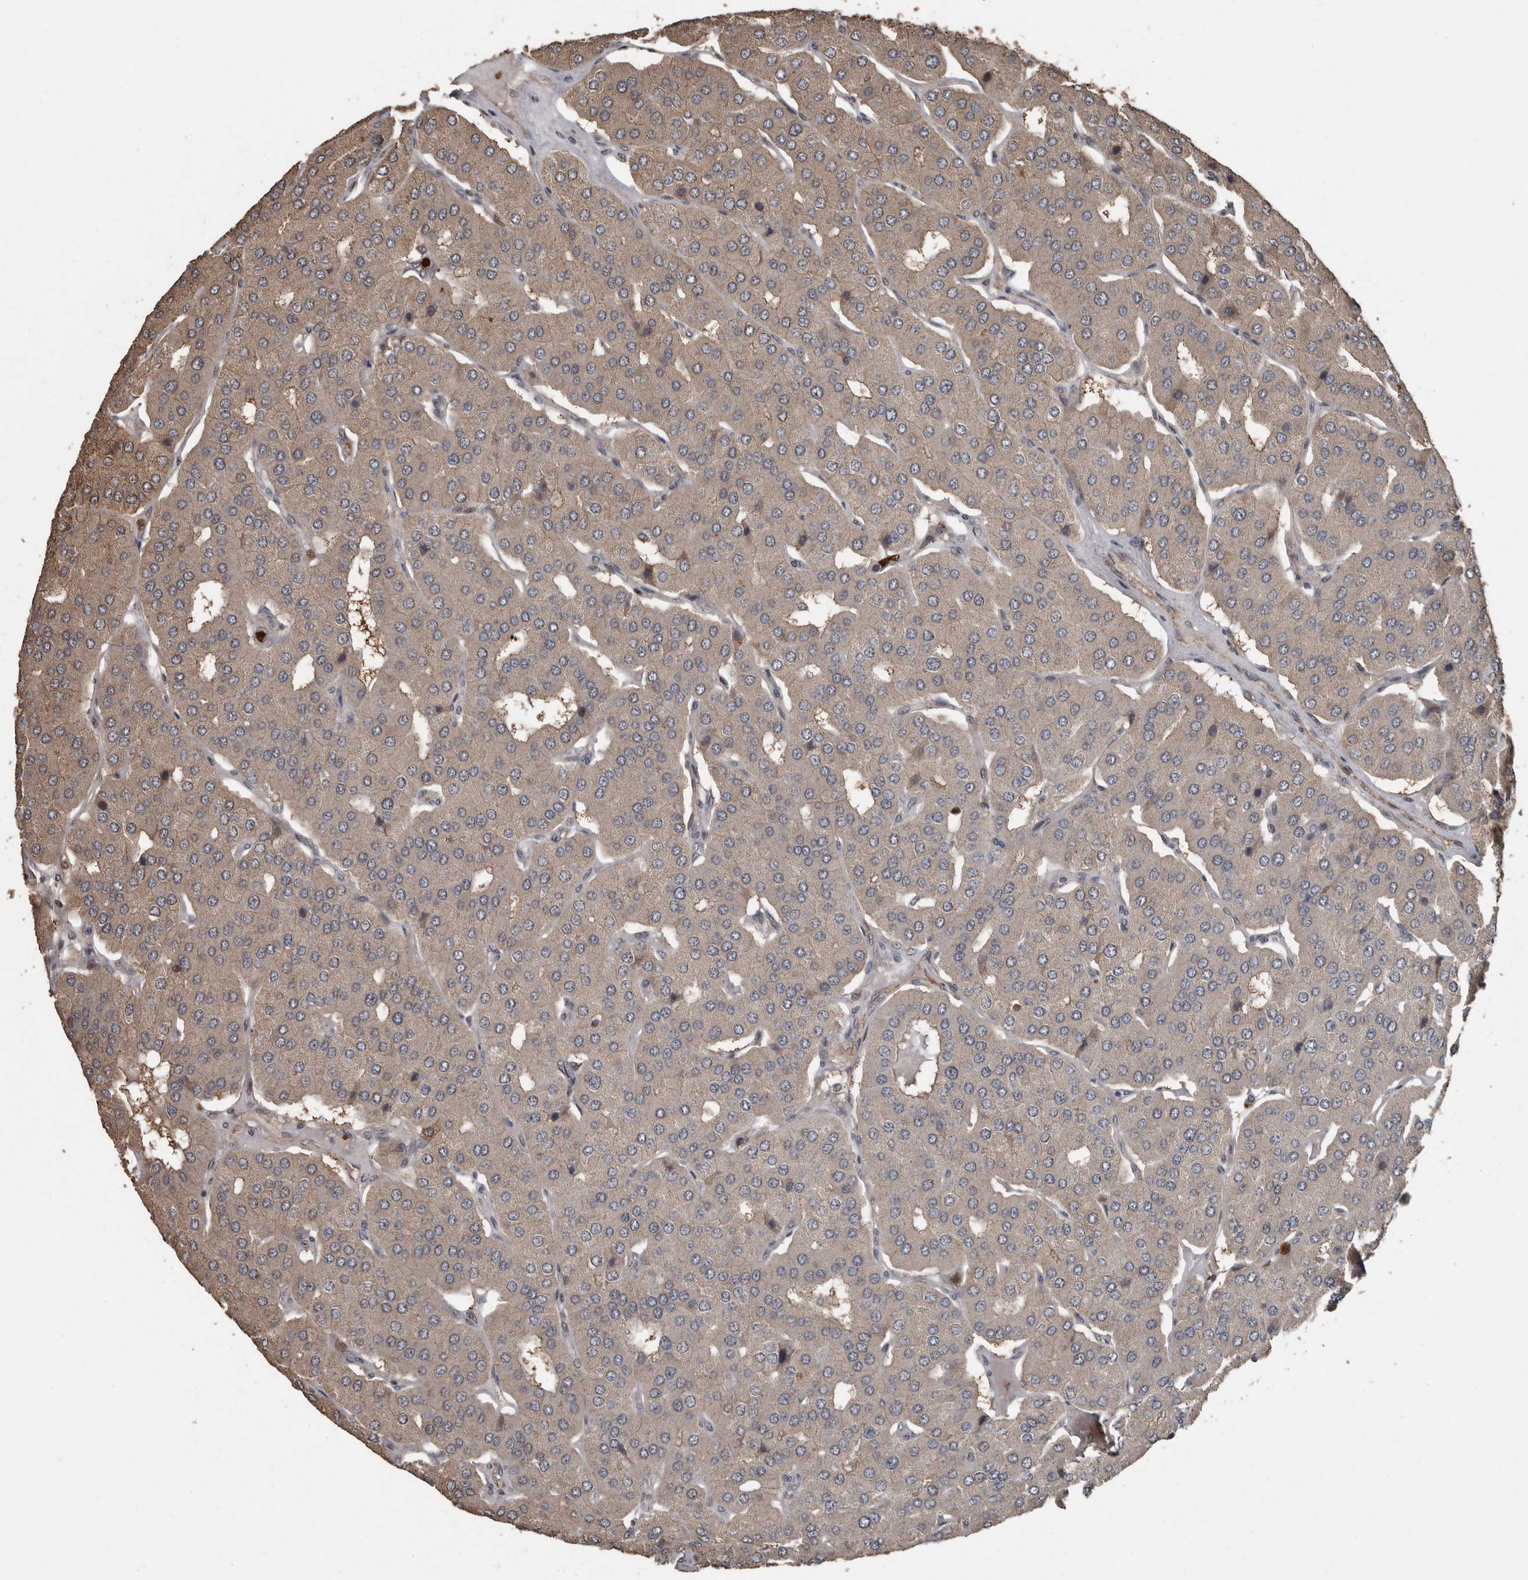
{"staining": {"intensity": "weak", "quantity": ">75%", "location": "cytoplasmic/membranous"}, "tissue": "parathyroid gland", "cell_type": "Glandular cells", "image_type": "normal", "snomed": [{"axis": "morphology", "description": "Normal tissue, NOS"}, {"axis": "morphology", "description": "Adenoma, NOS"}, {"axis": "topography", "description": "Parathyroid gland"}], "caption": "Immunohistochemical staining of benign human parathyroid gland reveals >75% levels of weak cytoplasmic/membranous protein expression in approximately >75% of glandular cells.", "gene": "FSBP", "patient": {"sex": "female", "age": 86}}